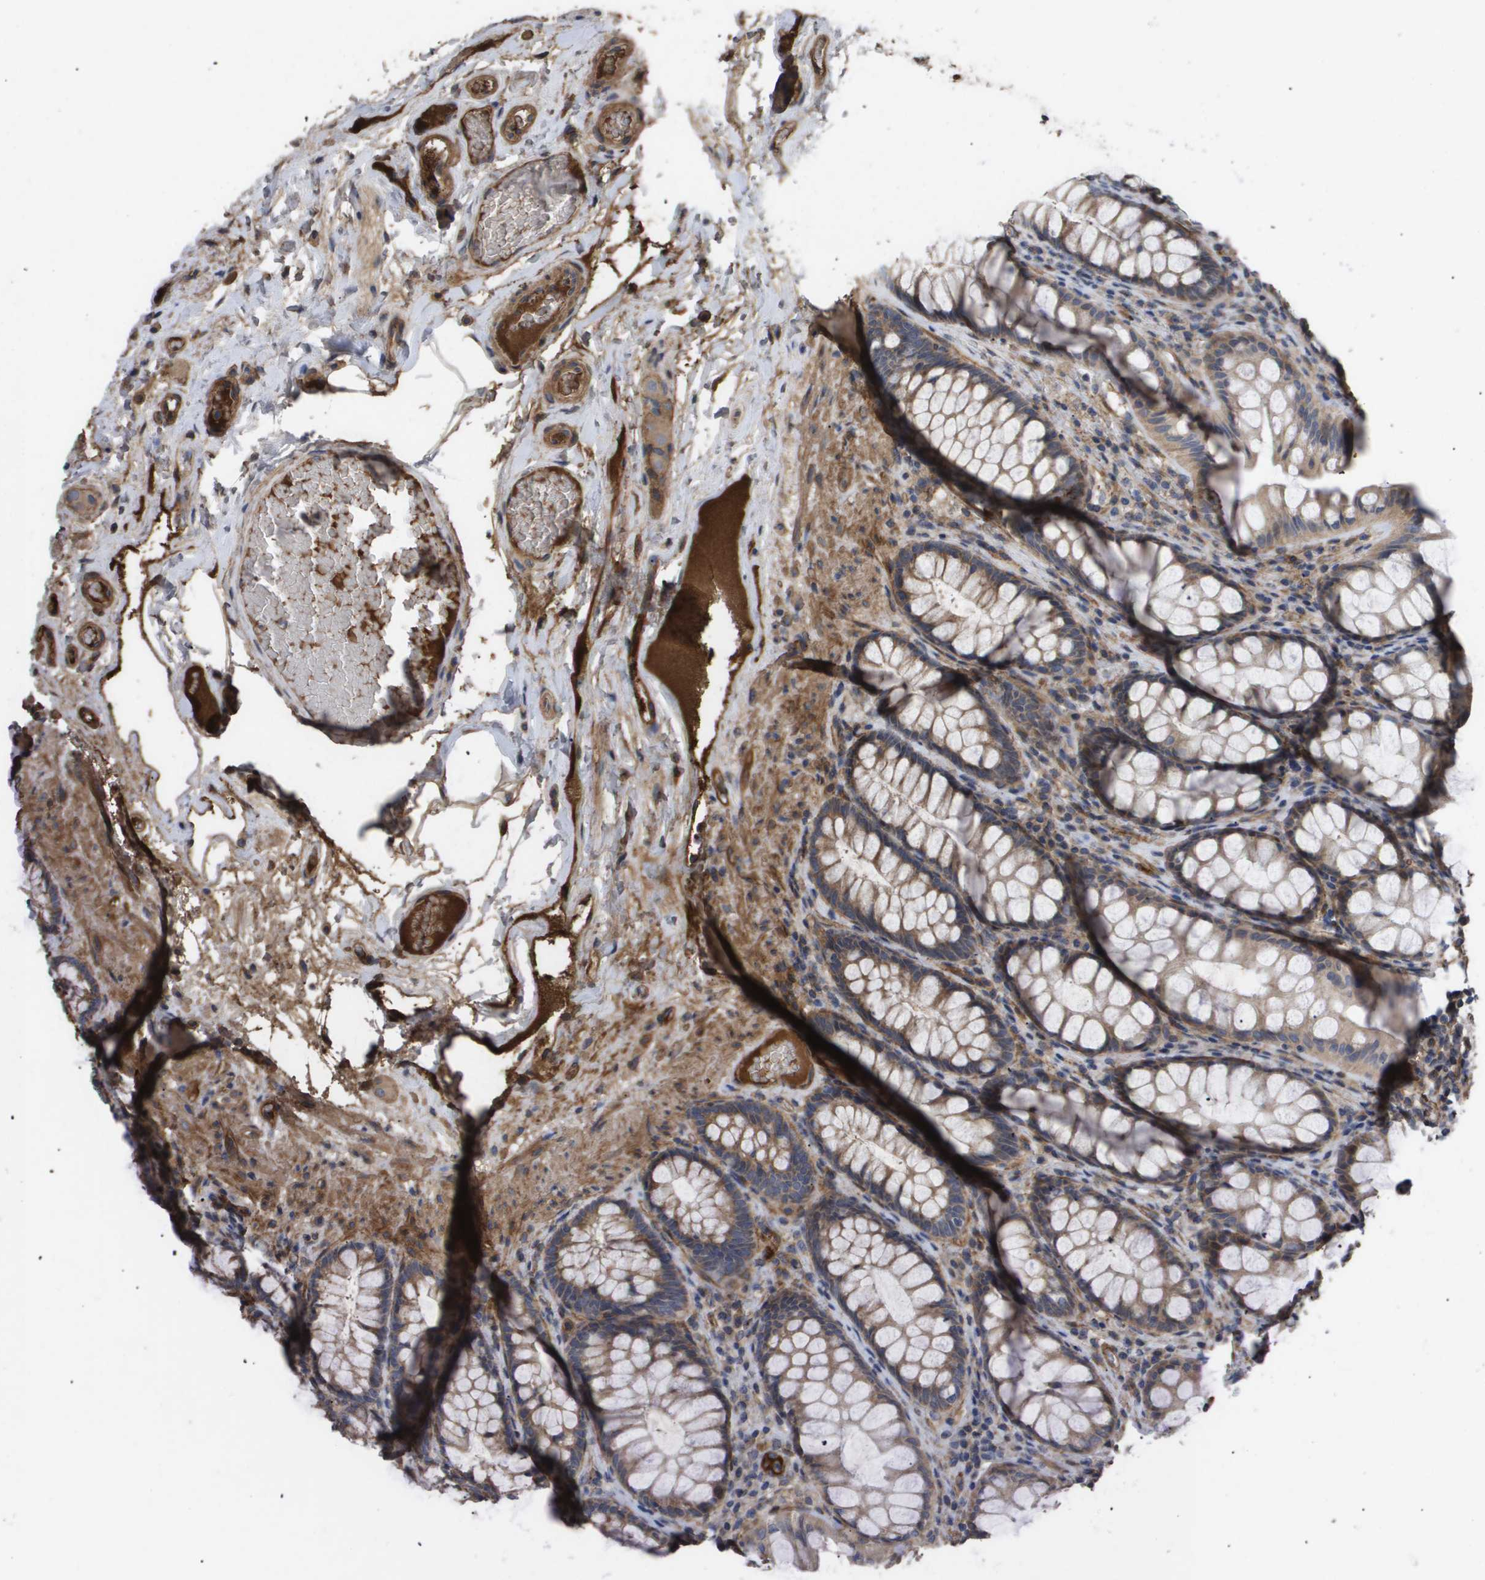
{"staining": {"intensity": "strong", "quantity": ">75%", "location": "cytoplasmic/membranous"}, "tissue": "colon", "cell_type": "Endothelial cells", "image_type": "normal", "snomed": [{"axis": "morphology", "description": "Normal tissue, NOS"}, {"axis": "topography", "description": "Colon"}], "caption": "An IHC micrograph of benign tissue is shown. Protein staining in brown highlights strong cytoplasmic/membranous positivity in colon within endothelial cells.", "gene": "TNS1", "patient": {"sex": "female", "age": 55}}